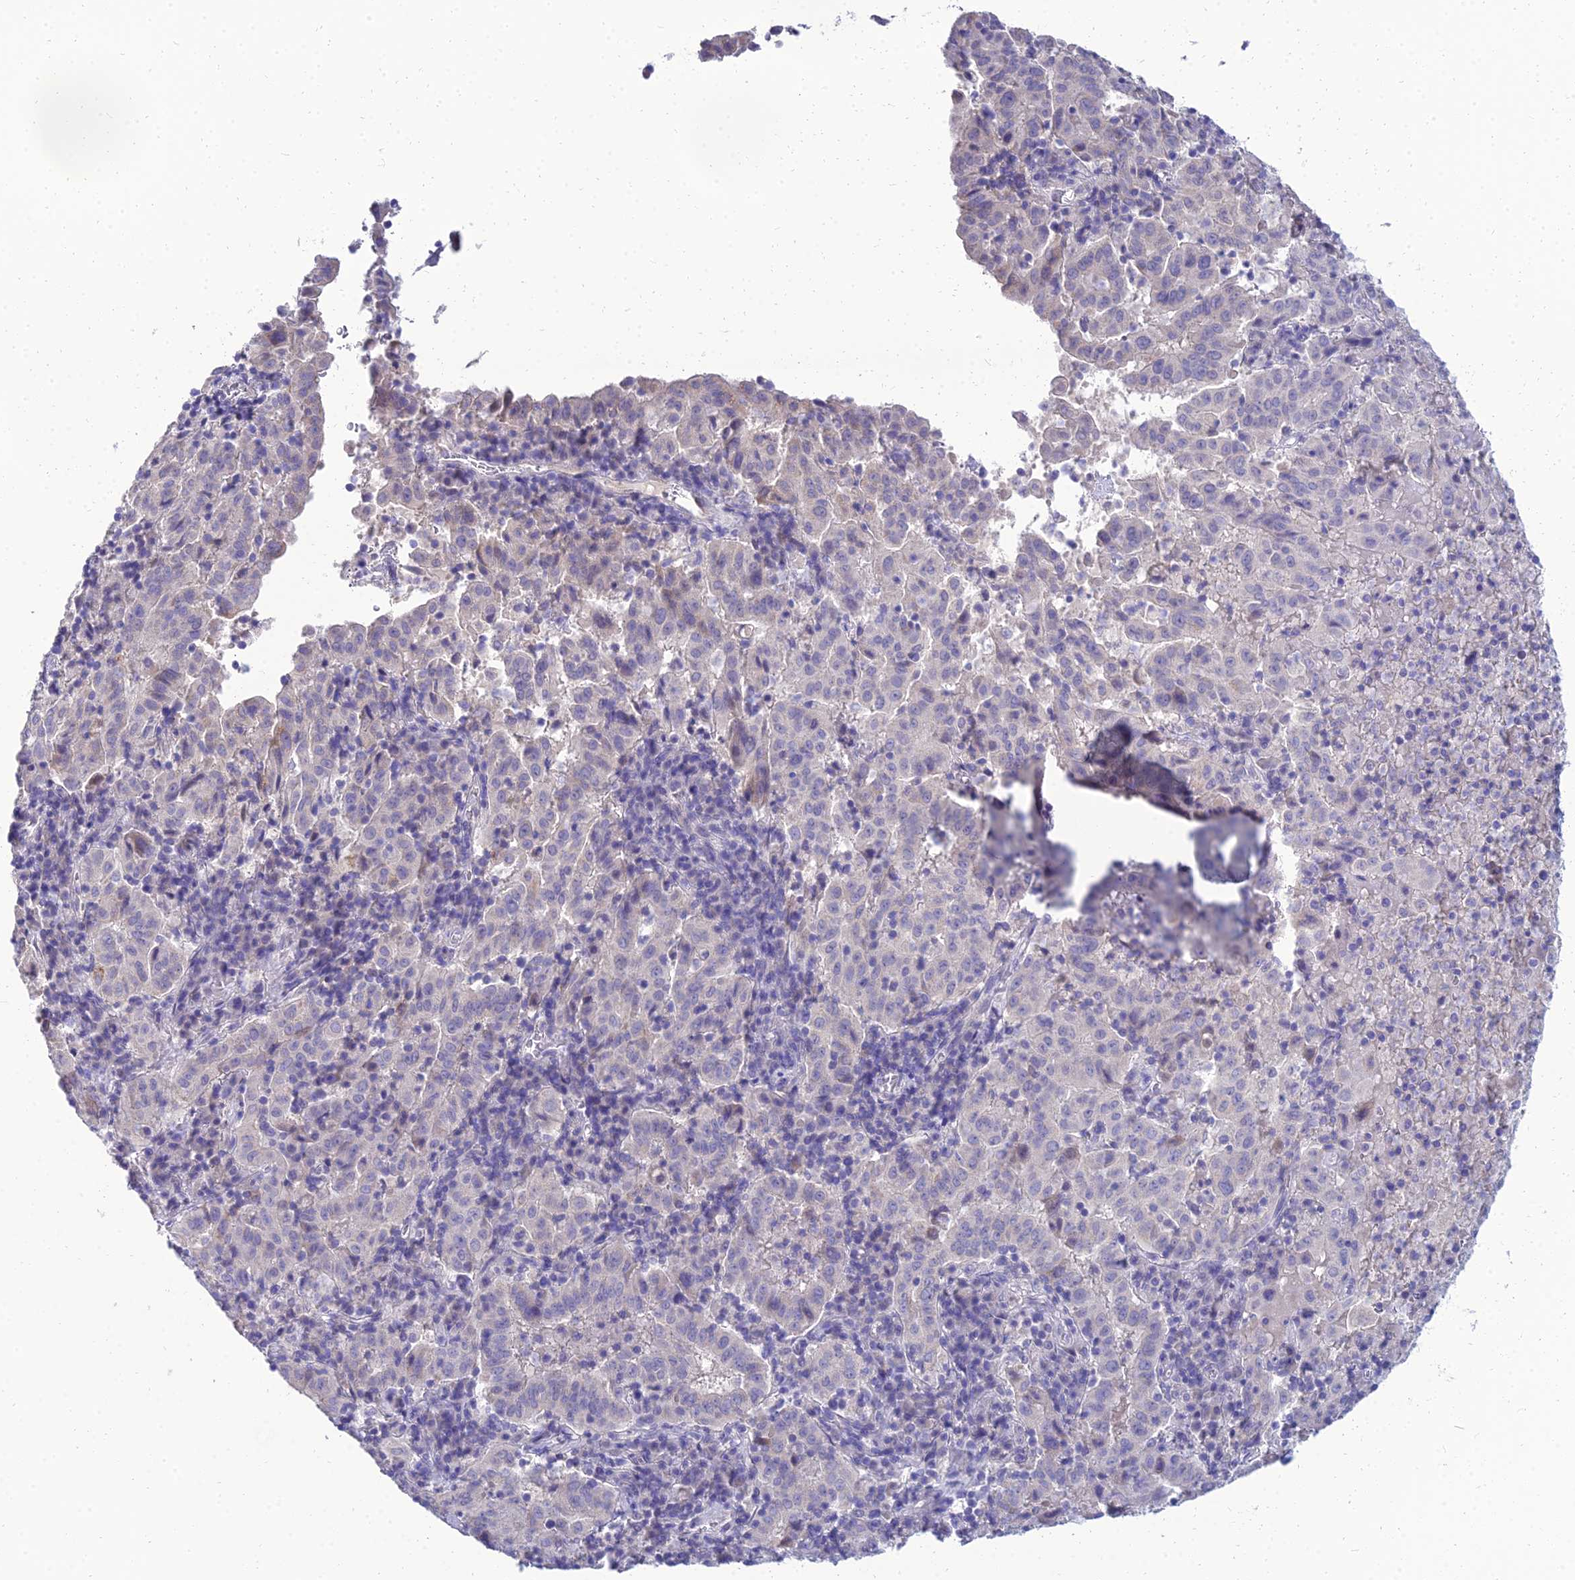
{"staining": {"intensity": "negative", "quantity": "none", "location": "none"}, "tissue": "pancreatic cancer", "cell_type": "Tumor cells", "image_type": "cancer", "snomed": [{"axis": "morphology", "description": "Adenocarcinoma, NOS"}, {"axis": "topography", "description": "Pancreas"}], "caption": "Tumor cells are negative for brown protein staining in pancreatic adenocarcinoma.", "gene": "NPY", "patient": {"sex": "male", "age": 63}}